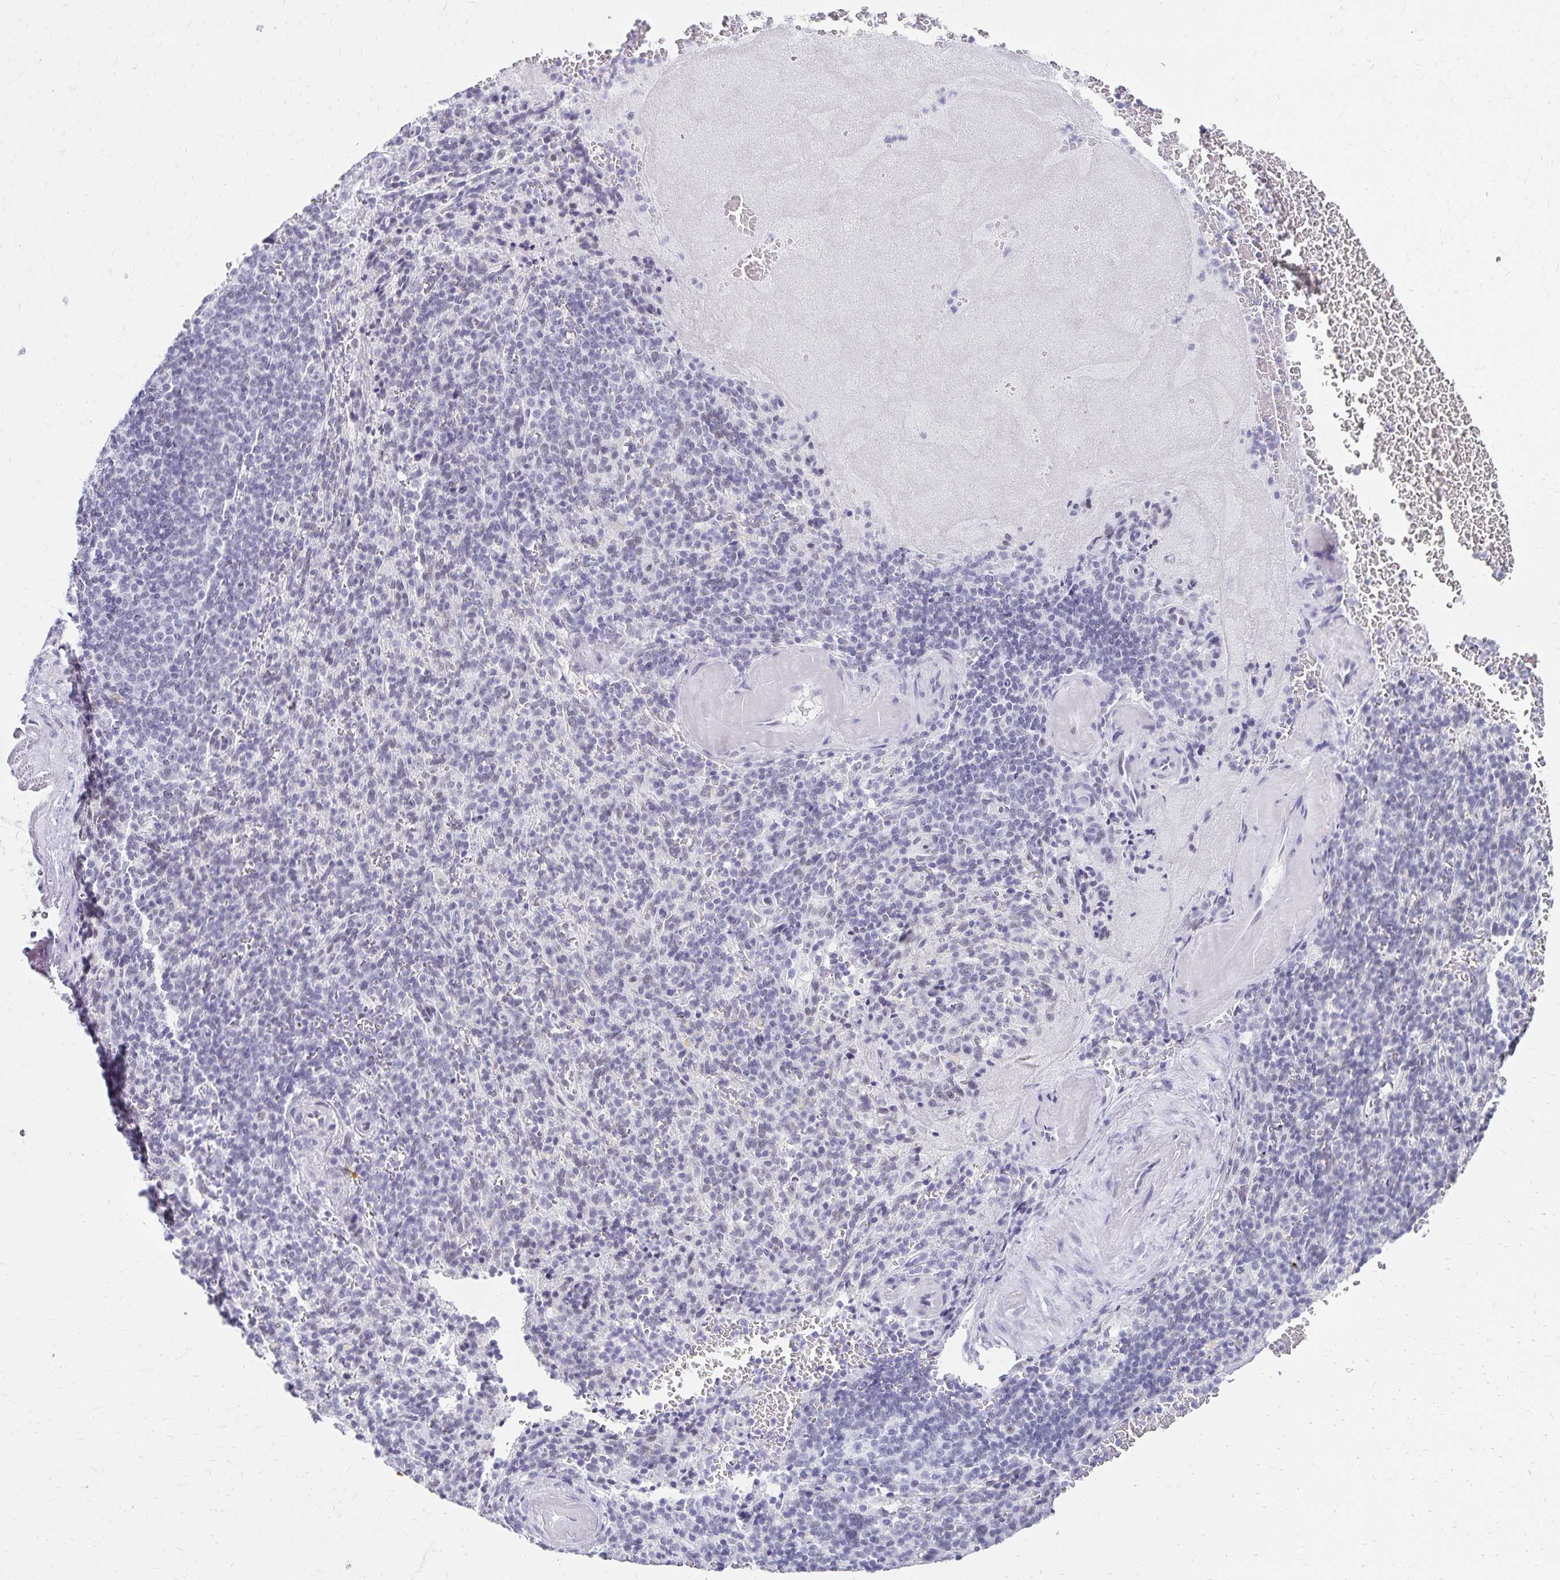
{"staining": {"intensity": "negative", "quantity": "none", "location": "none"}, "tissue": "spleen", "cell_type": "Cells in red pulp", "image_type": "normal", "snomed": [{"axis": "morphology", "description": "Normal tissue, NOS"}, {"axis": "topography", "description": "Spleen"}], "caption": "IHC micrograph of normal spleen stained for a protein (brown), which demonstrates no positivity in cells in red pulp.", "gene": "C20orf85", "patient": {"sex": "female", "age": 74}}